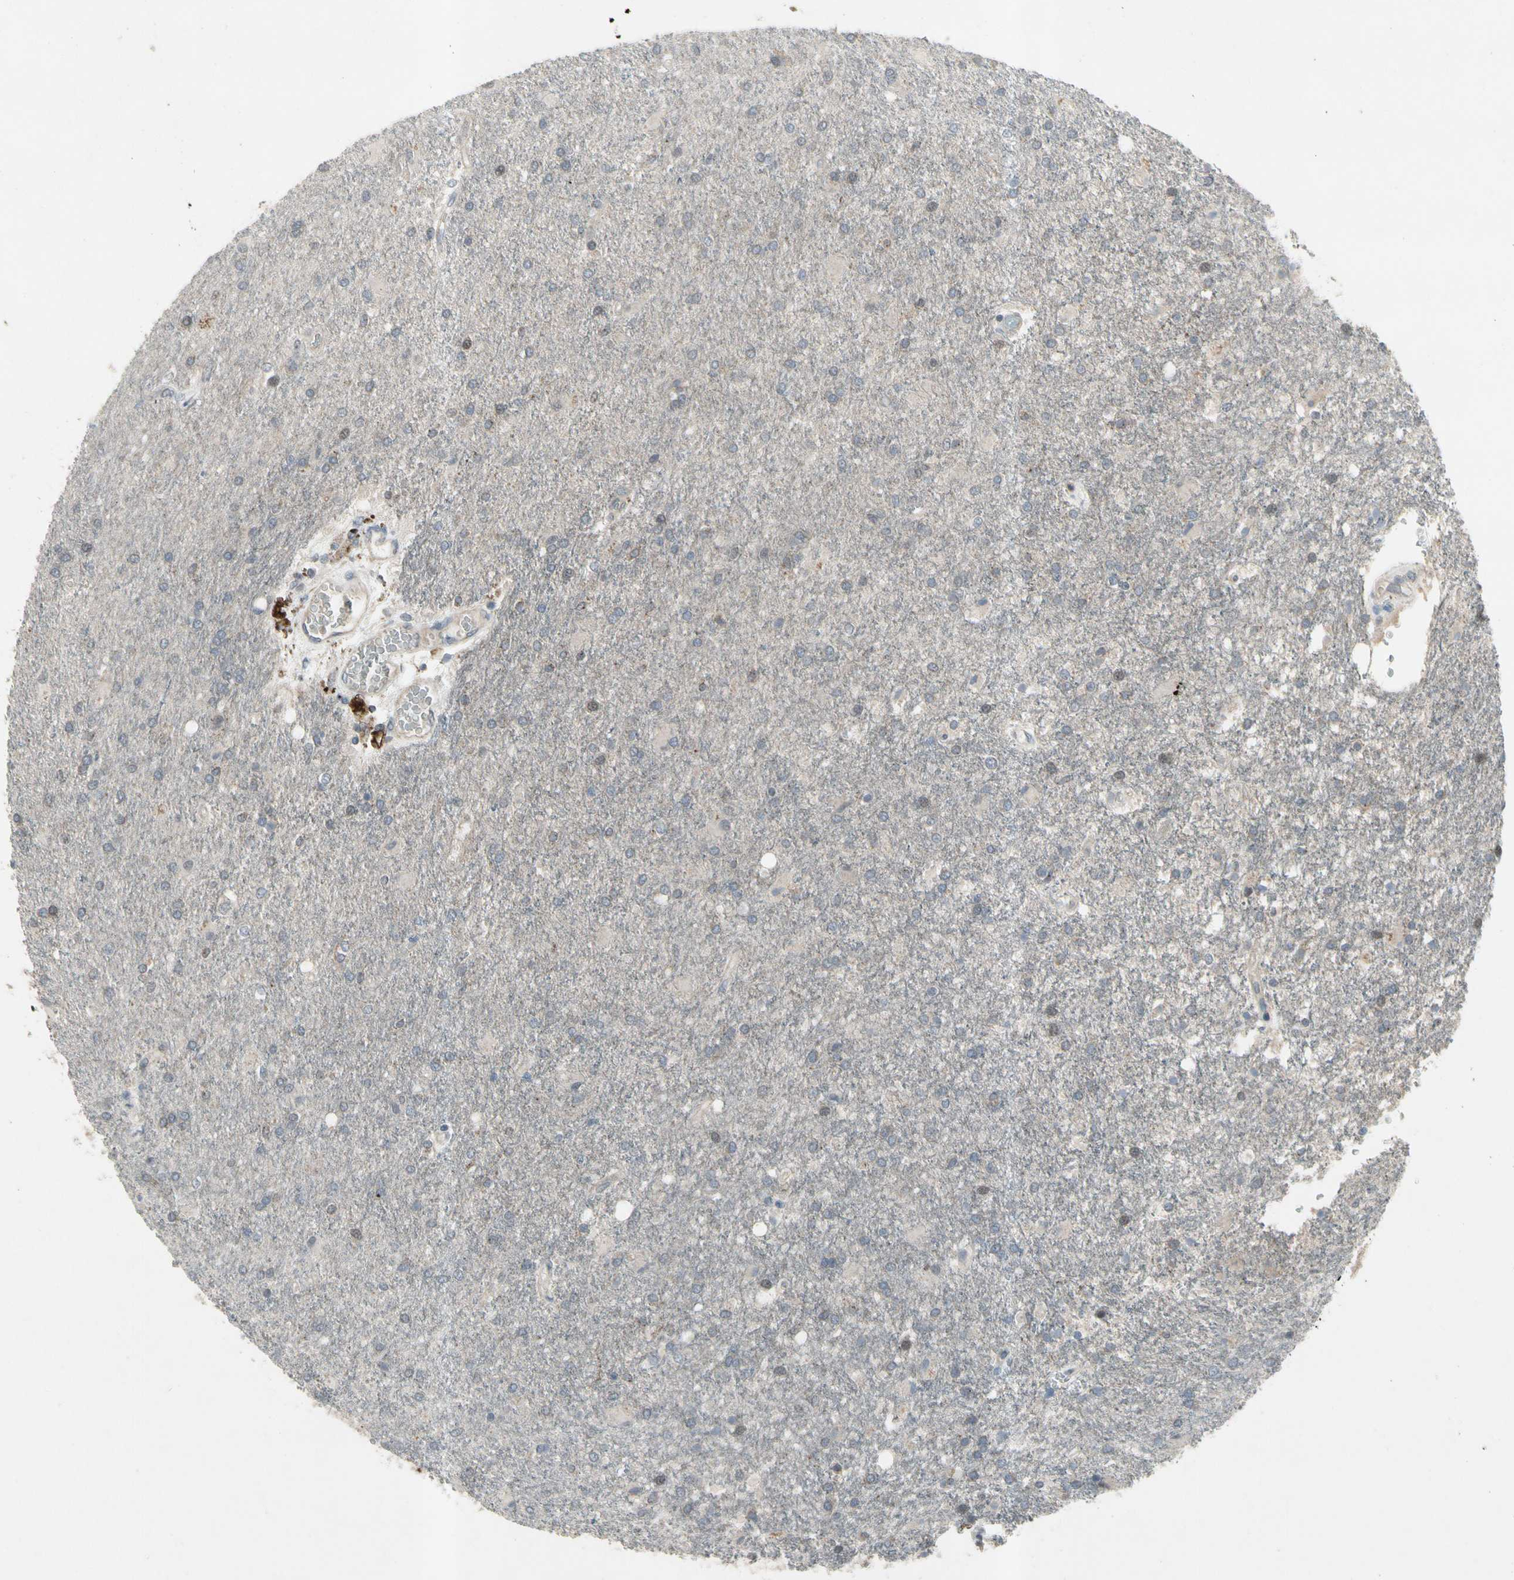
{"staining": {"intensity": "moderate", "quantity": "<25%", "location": "cytoplasmic/membranous"}, "tissue": "glioma", "cell_type": "Tumor cells", "image_type": "cancer", "snomed": [{"axis": "morphology", "description": "Glioma, malignant, High grade"}, {"axis": "topography", "description": "Brain"}], "caption": "A low amount of moderate cytoplasmic/membranous expression is identified in about <25% of tumor cells in glioma tissue.", "gene": "NMI", "patient": {"sex": "male", "age": 71}}